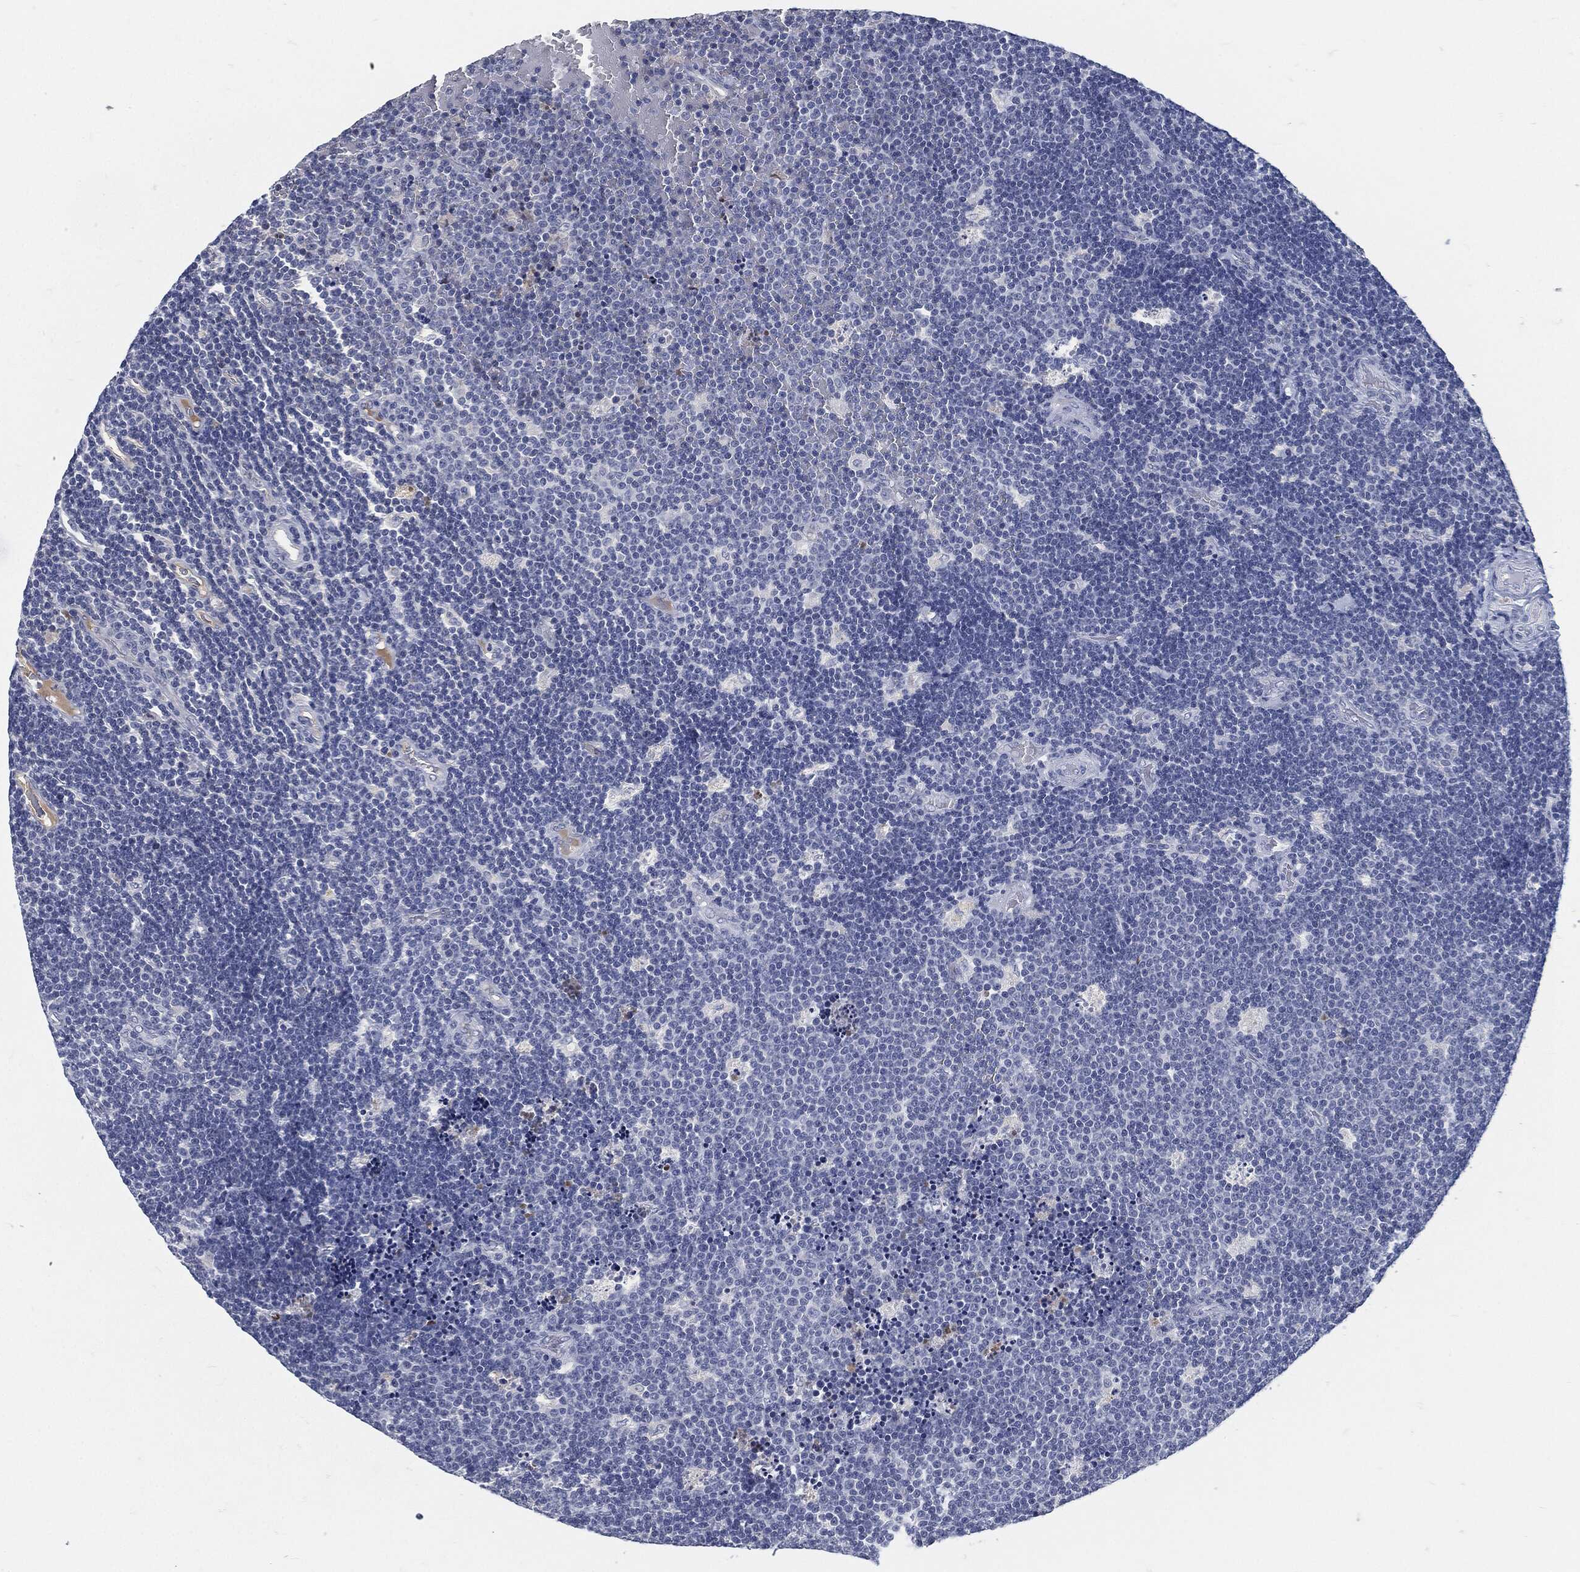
{"staining": {"intensity": "negative", "quantity": "none", "location": "none"}, "tissue": "lymphoma", "cell_type": "Tumor cells", "image_type": "cancer", "snomed": [{"axis": "morphology", "description": "Malignant lymphoma, non-Hodgkin's type, Low grade"}, {"axis": "topography", "description": "Brain"}], "caption": "This is an IHC image of lymphoma. There is no staining in tumor cells.", "gene": "MST1", "patient": {"sex": "female", "age": 66}}